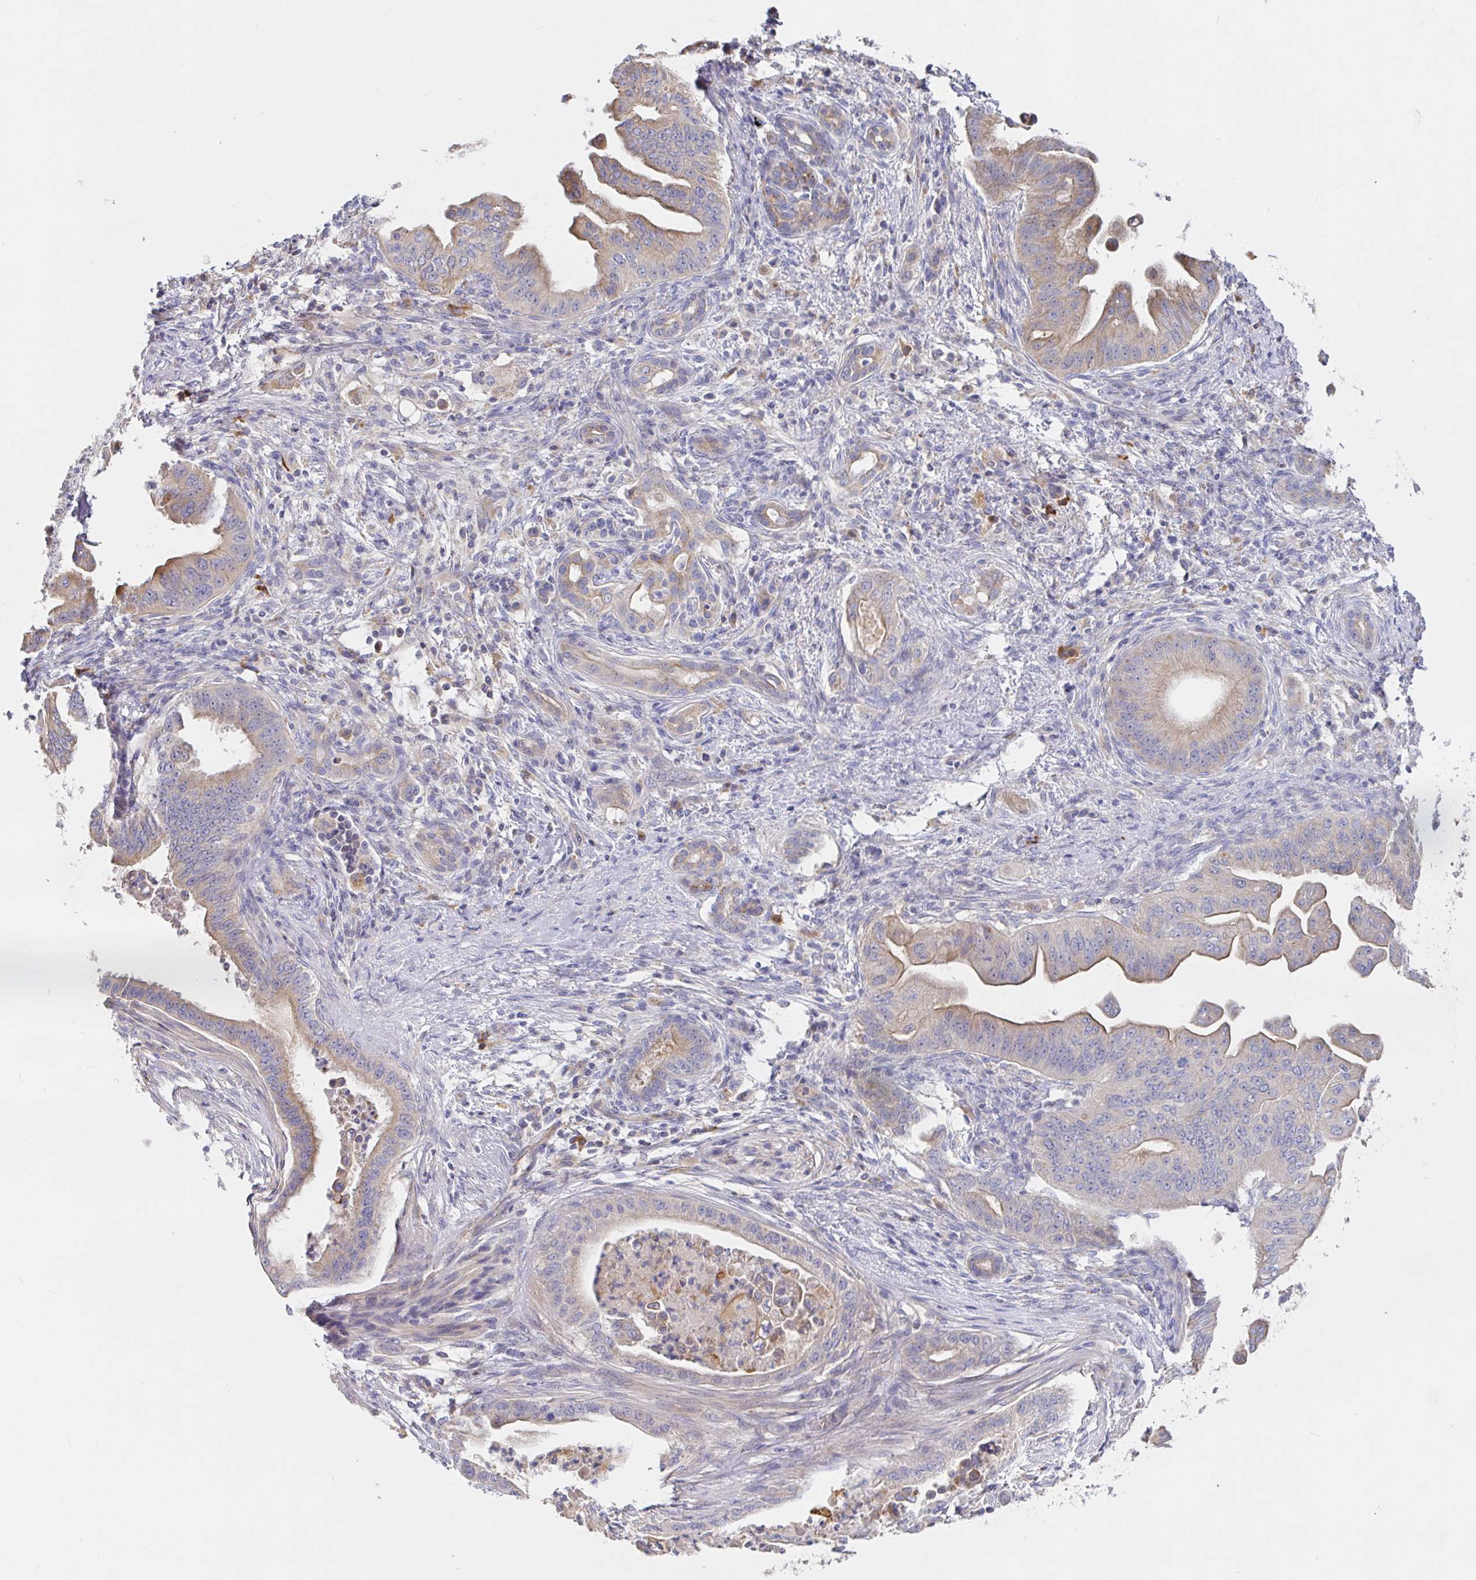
{"staining": {"intensity": "weak", "quantity": "25%-75%", "location": "cytoplasmic/membranous"}, "tissue": "pancreatic cancer", "cell_type": "Tumor cells", "image_type": "cancer", "snomed": [{"axis": "morphology", "description": "Adenocarcinoma, NOS"}, {"axis": "topography", "description": "Pancreas"}], "caption": "DAB immunohistochemical staining of human adenocarcinoma (pancreatic) shows weak cytoplasmic/membranous protein expression in about 25%-75% of tumor cells. (IHC, brightfield microscopy, high magnification).", "gene": "IRAK2", "patient": {"sex": "male", "age": 58}}